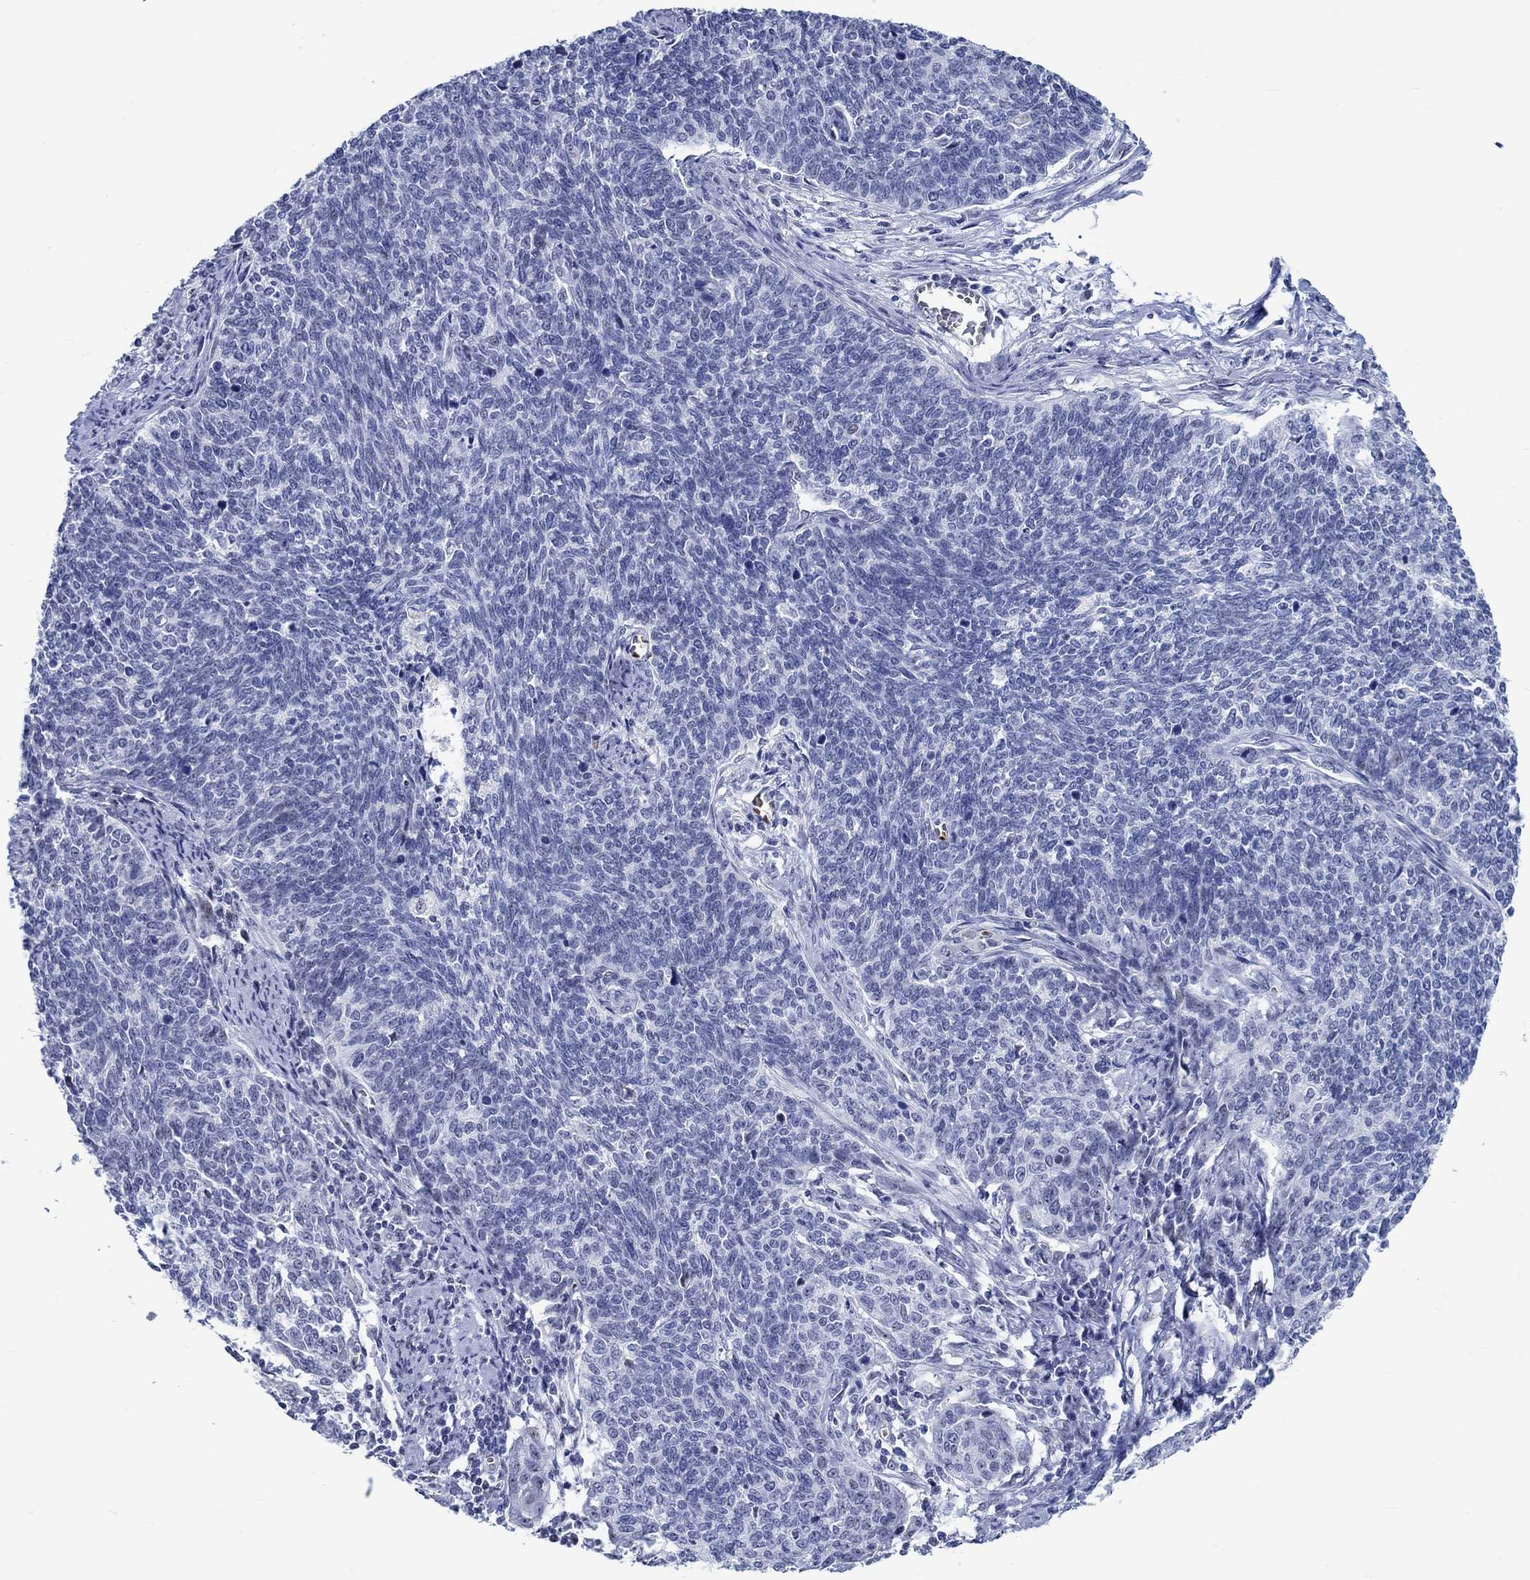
{"staining": {"intensity": "weak", "quantity": "<25%", "location": "nuclear"}, "tissue": "cervical cancer", "cell_type": "Tumor cells", "image_type": "cancer", "snomed": [{"axis": "morphology", "description": "Squamous cell carcinoma, NOS"}, {"axis": "topography", "description": "Cervix"}], "caption": "An image of human cervical cancer (squamous cell carcinoma) is negative for staining in tumor cells.", "gene": "ZNF446", "patient": {"sex": "female", "age": 39}}